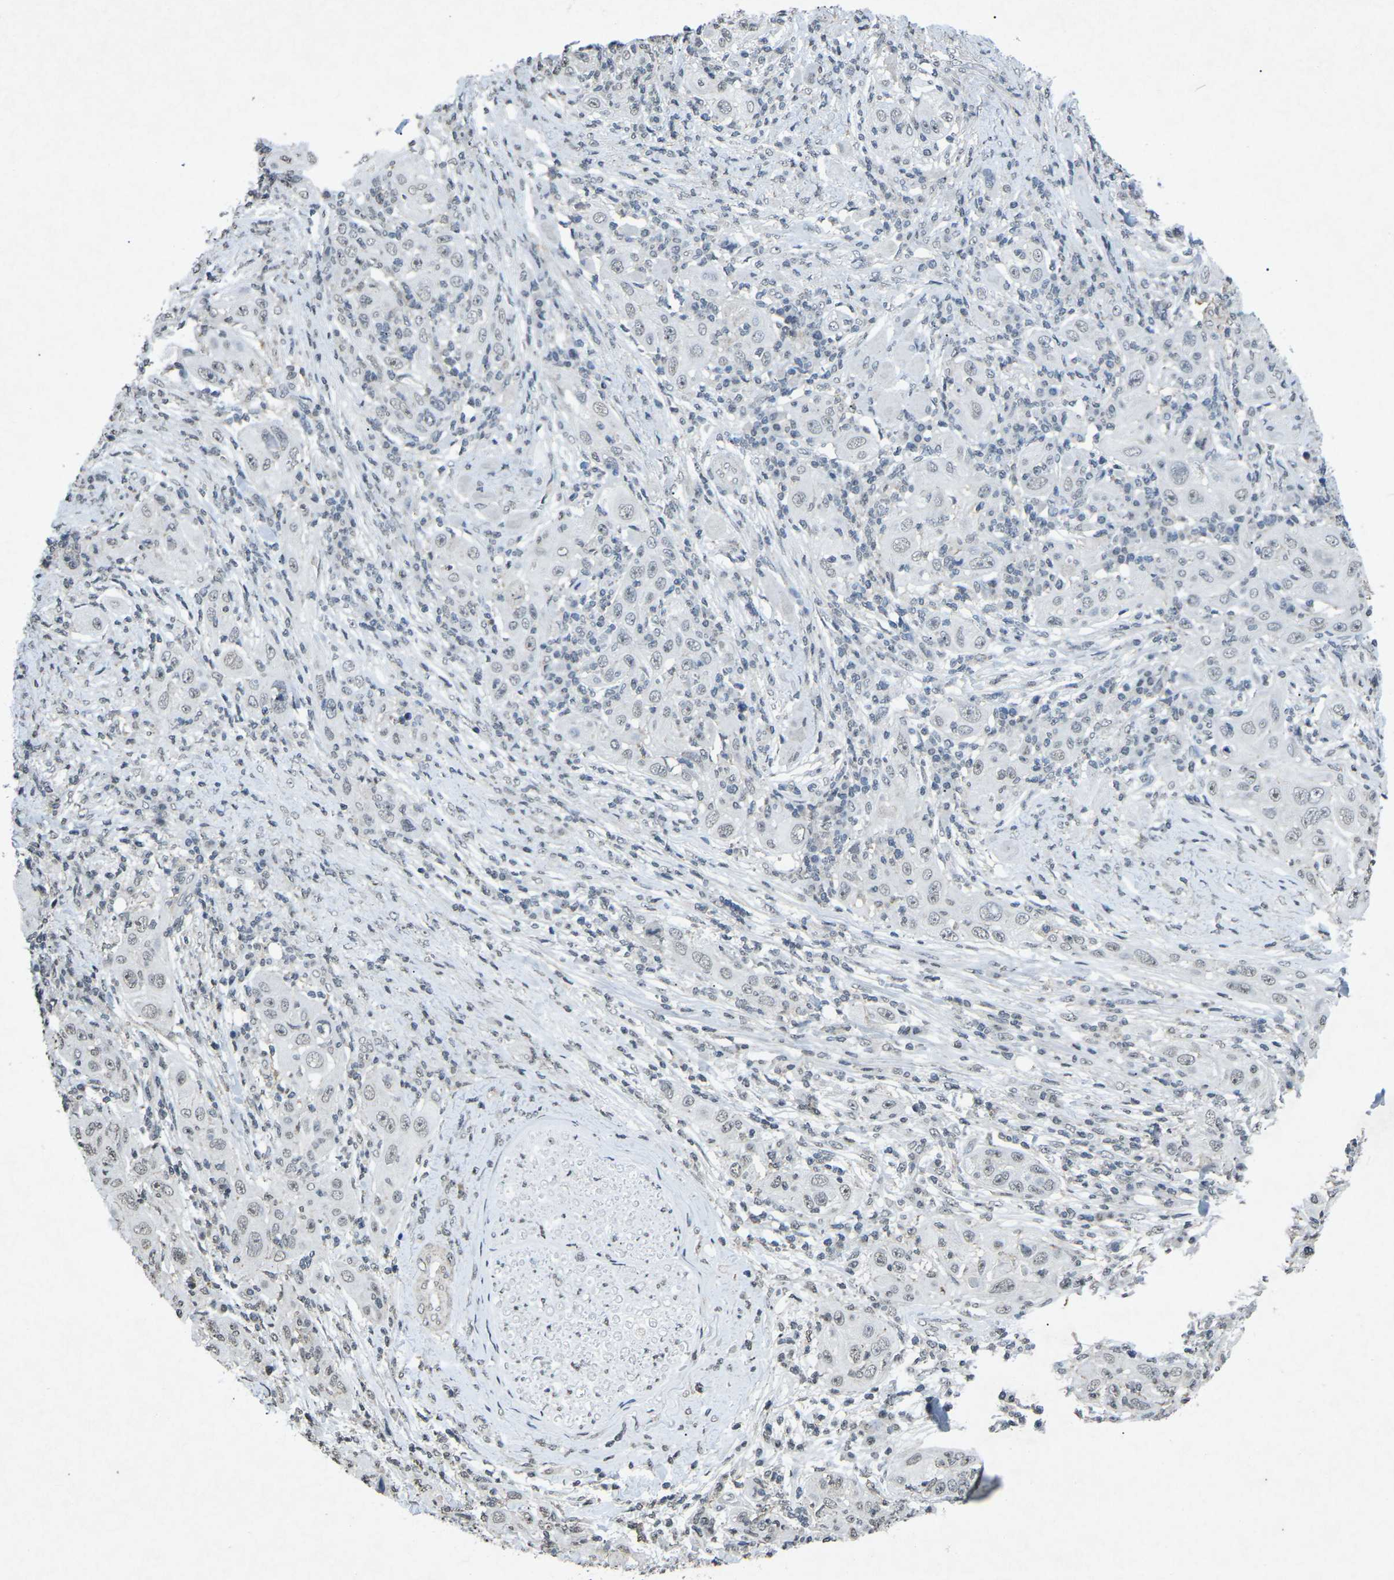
{"staining": {"intensity": "weak", "quantity": "25%-75%", "location": "nuclear"}, "tissue": "skin cancer", "cell_type": "Tumor cells", "image_type": "cancer", "snomed": [{"axis": "morphology", "description": "Squamous cell carcinoma, NOS"}, {"axis": "topography", "description": "Skin"}], "caption": "Immunohistochemical staining of skin cancer shows weak nuclear protein positivity in approximately 25%-75% of tumor cells.", "gene": "TFR2", "patient": {"sex": "female", "age": 88}}